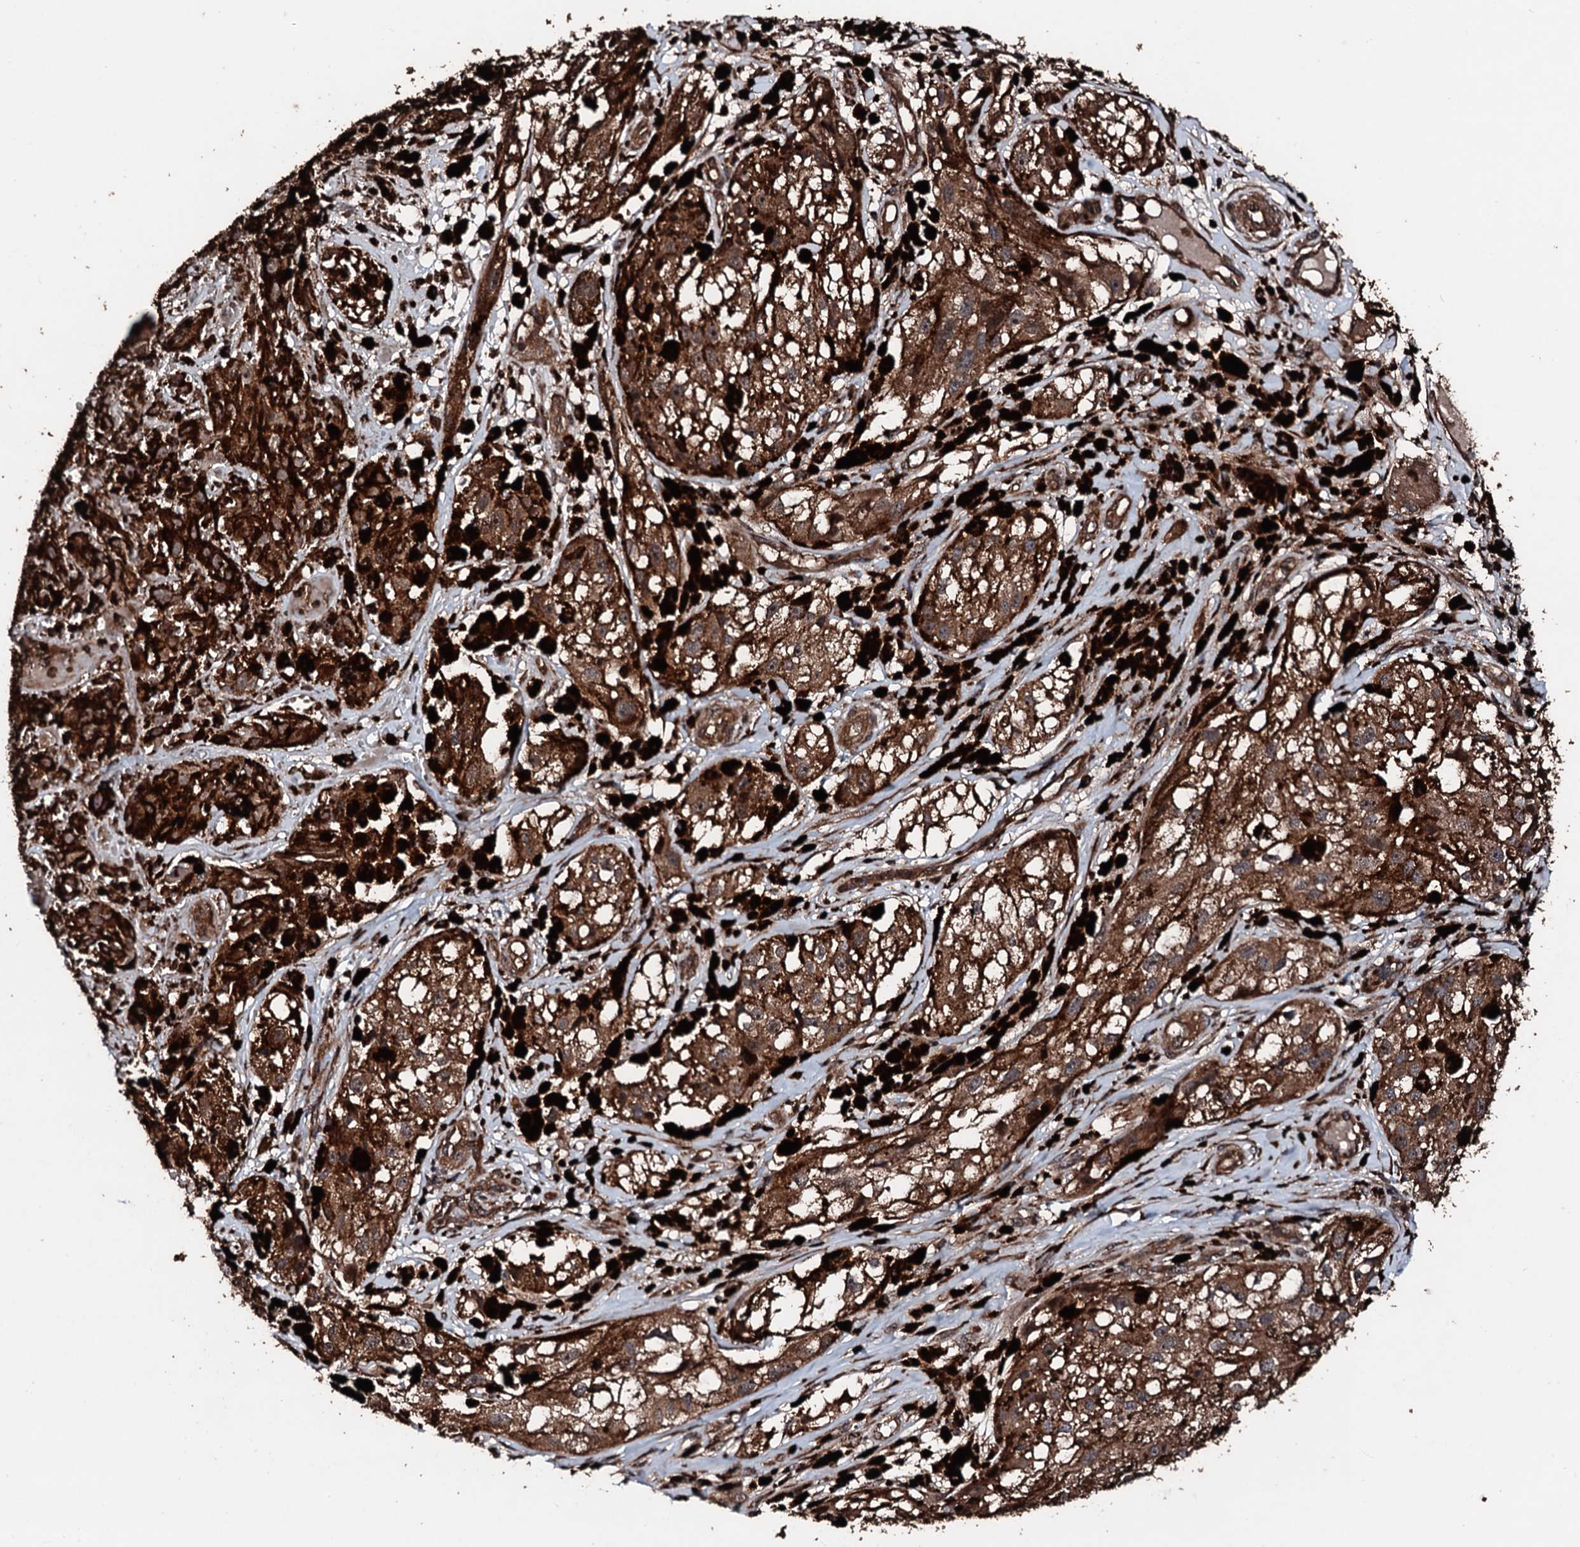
{"staining": {"intensity": "moderate", "quantity": ">75%", "location": "cytoplasmic/membranous"}, "tissue": "melanoma", "cell_type": "Tumor cells", "image_type": "cancer", "snomed": [{"axis": "morphology", "description": "Malignant melanoma, NOS"}, {"axis": "topography", "description": "Skin"}], "caption": "Protein staining shows moderate cytoplasmic/membranous expression in about >75% of tumor cells in melanoma. (DAB (3,3'-diaminobenzidine) IHC, brown staining for protein, blue staining for nuclei).", "gene": "KIF18A", "patient": {"sex": "male", "age": 88}}